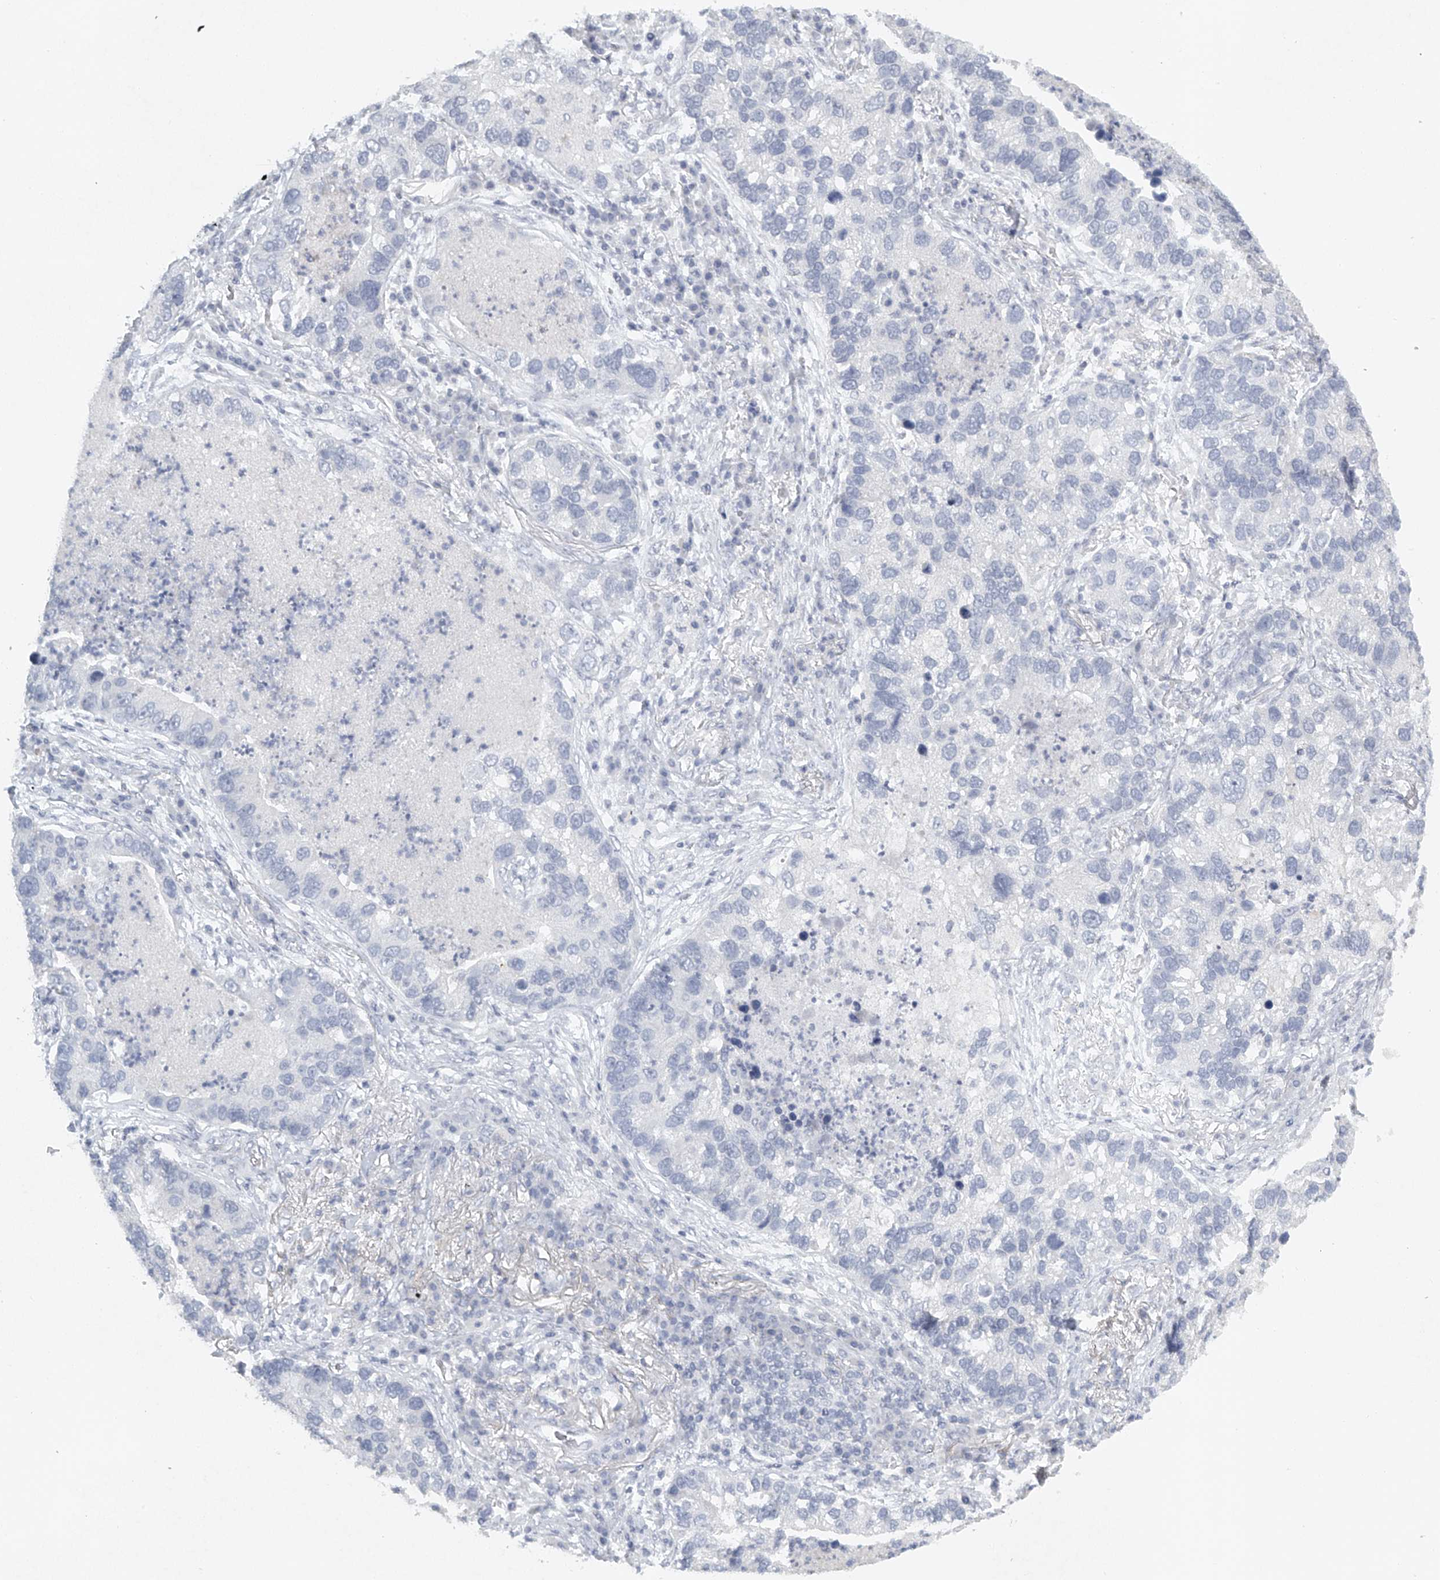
{"staining": {"intensity": "negative", "quantity": "none", "location": "none"}, "tissue": "lung cancer", "cell_type": "Tumor cells", "image_type": "cancer", "snomed": [{"axis": "morphology", "description": "Normal tissue, NOS"}, {"axis": "morphology", "description": "Adenocarcinoma, NOS"}, {"axis": "topography", "description": "Bronchus"}, {"axis": "topography", "description": "Lung"}], "caption": "Immunohistochemical staining of lung cancer demonstrates no significant positivity in tumor cells.", "gene": "FAT2", "patient": {"sex": "male", "age": 54}}